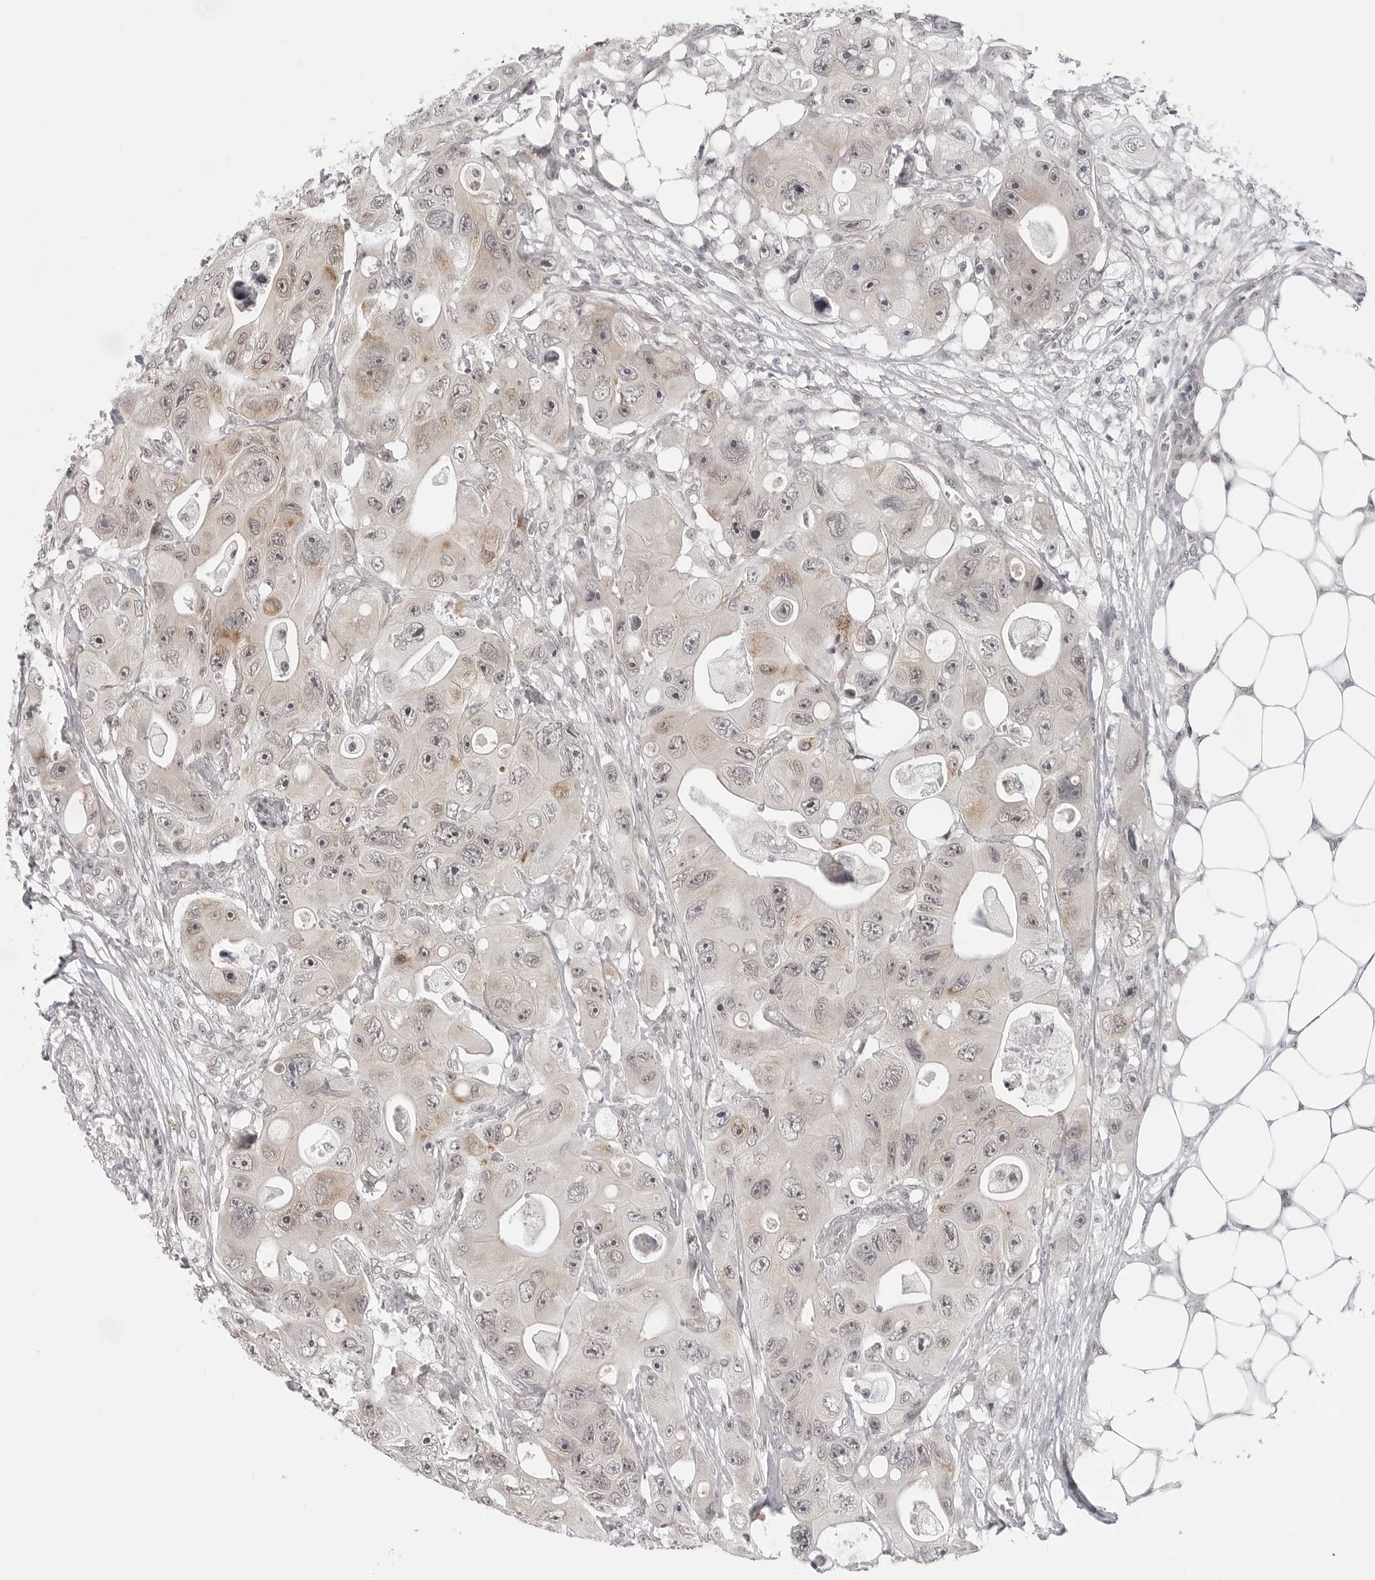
{"staining": {"intensity": "weak", "quantity": "<25%", "location": "cytoplasmic/membranous"}, "tissue": "colorectal cancer", "cell_type": "Tumor cells", "image_type": "cancer", "snomed": [{"axis": "morphology", "description": "Adenocarcinoma, NOS"}, {"axis": "topography", "description": "Colon"}], "caption": "There is no significant expression in tumor cells of colorectal cancer (adenocarcinoma).", "gene": "C8orf33", "patient": {"sex": "female", "age": 46}}